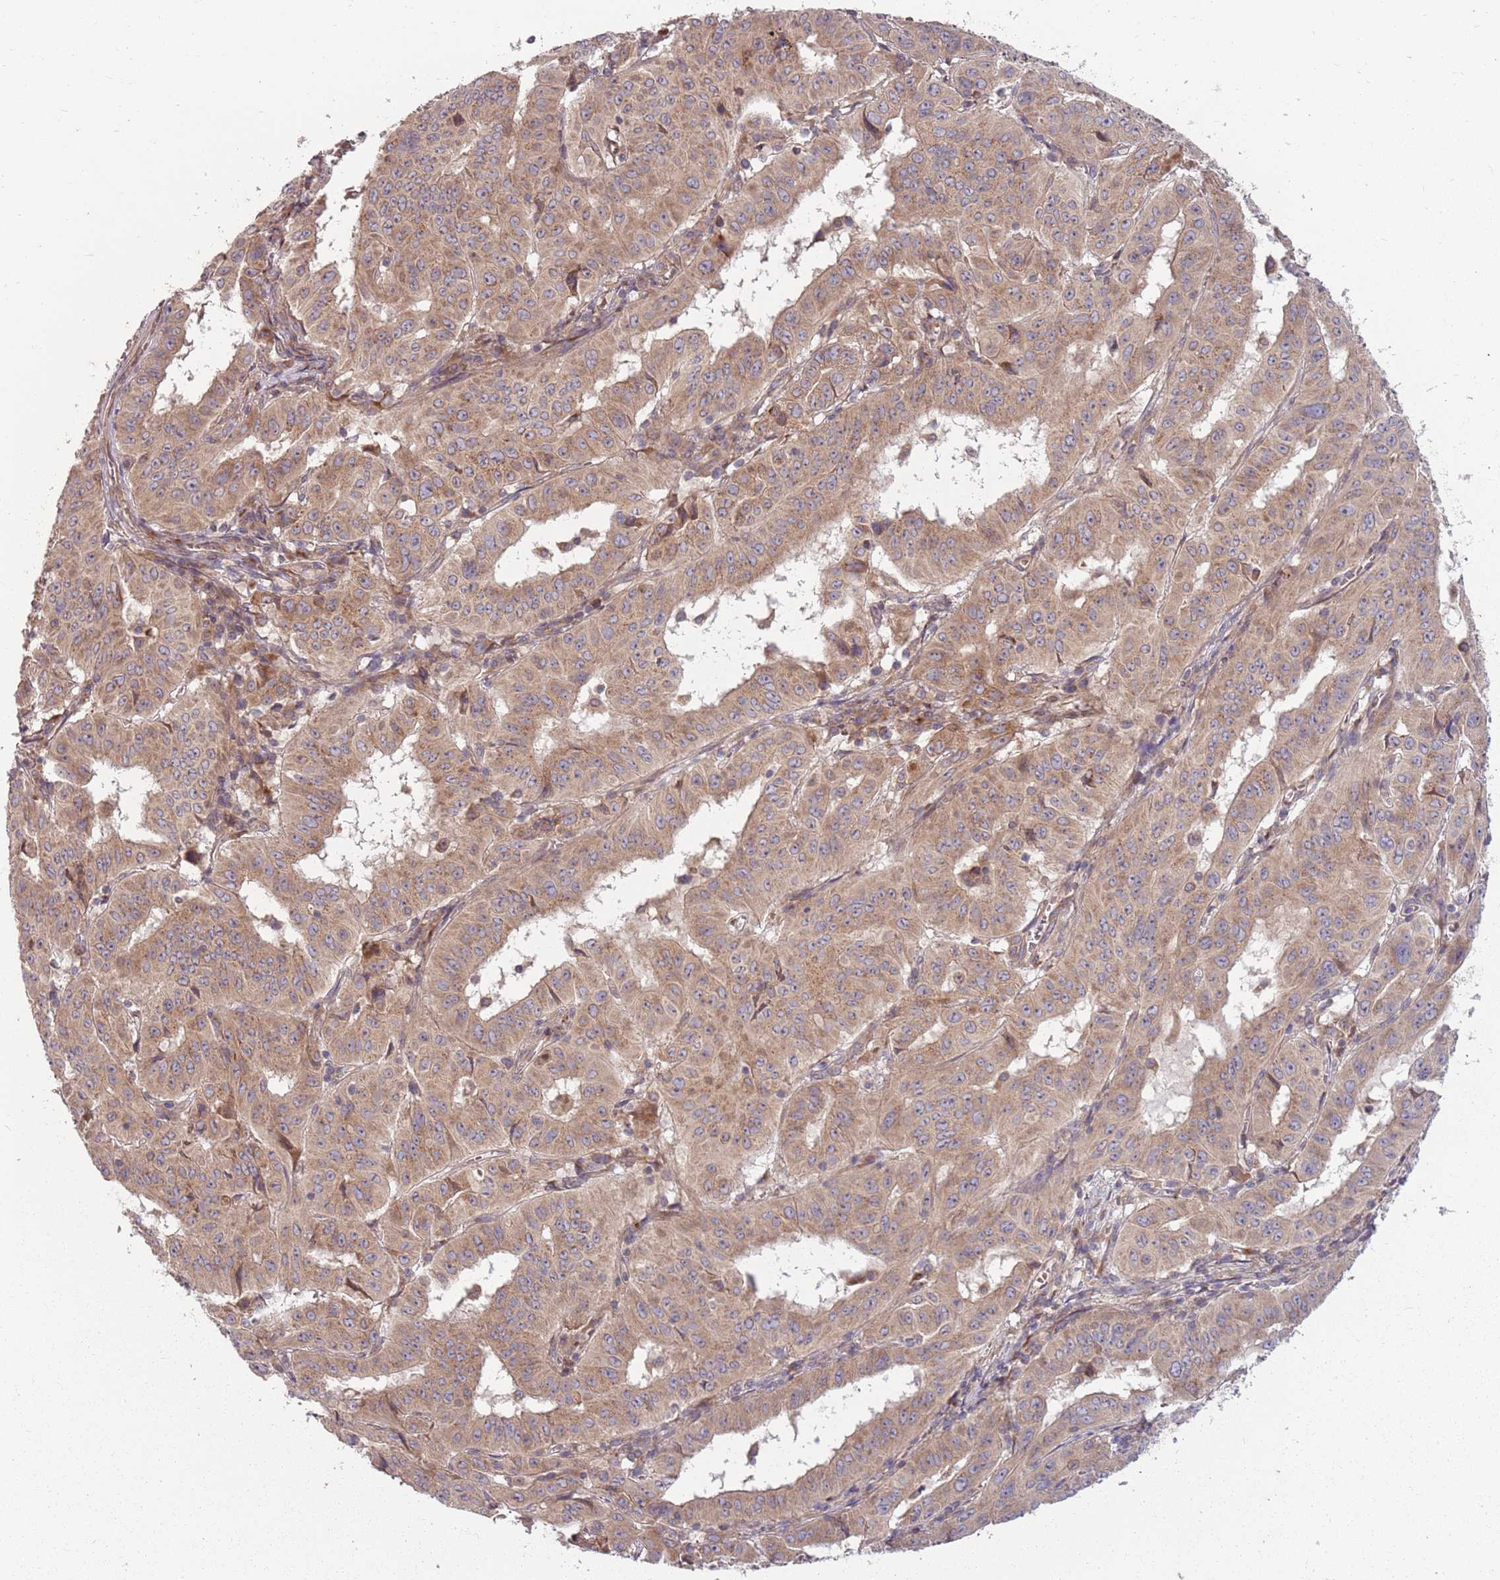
{"staining": {"intensity": "moderate", "quantity": ">75%", "location": "cytoplasmic/membranous"}, "tissue": "pancreatic cancer", "cell_type": "Tumor cells", "image_type": "cancer", "snomed": [{"axis": "morphology", "description": "Adenocarcinoma, NOS"}, {"axis": "topography", "description": "Pancreas"}], "caption": "DAB (3,3'-diaminobenzidine) immunohistochemical staining of human pancreatic adenocarcinoma reveals moderate cytoplasmic/membranous protein positivity in approximately >75% of tumor cells.", "gene": "PLD6", "patient": {"sex": "male", "age": 63}}